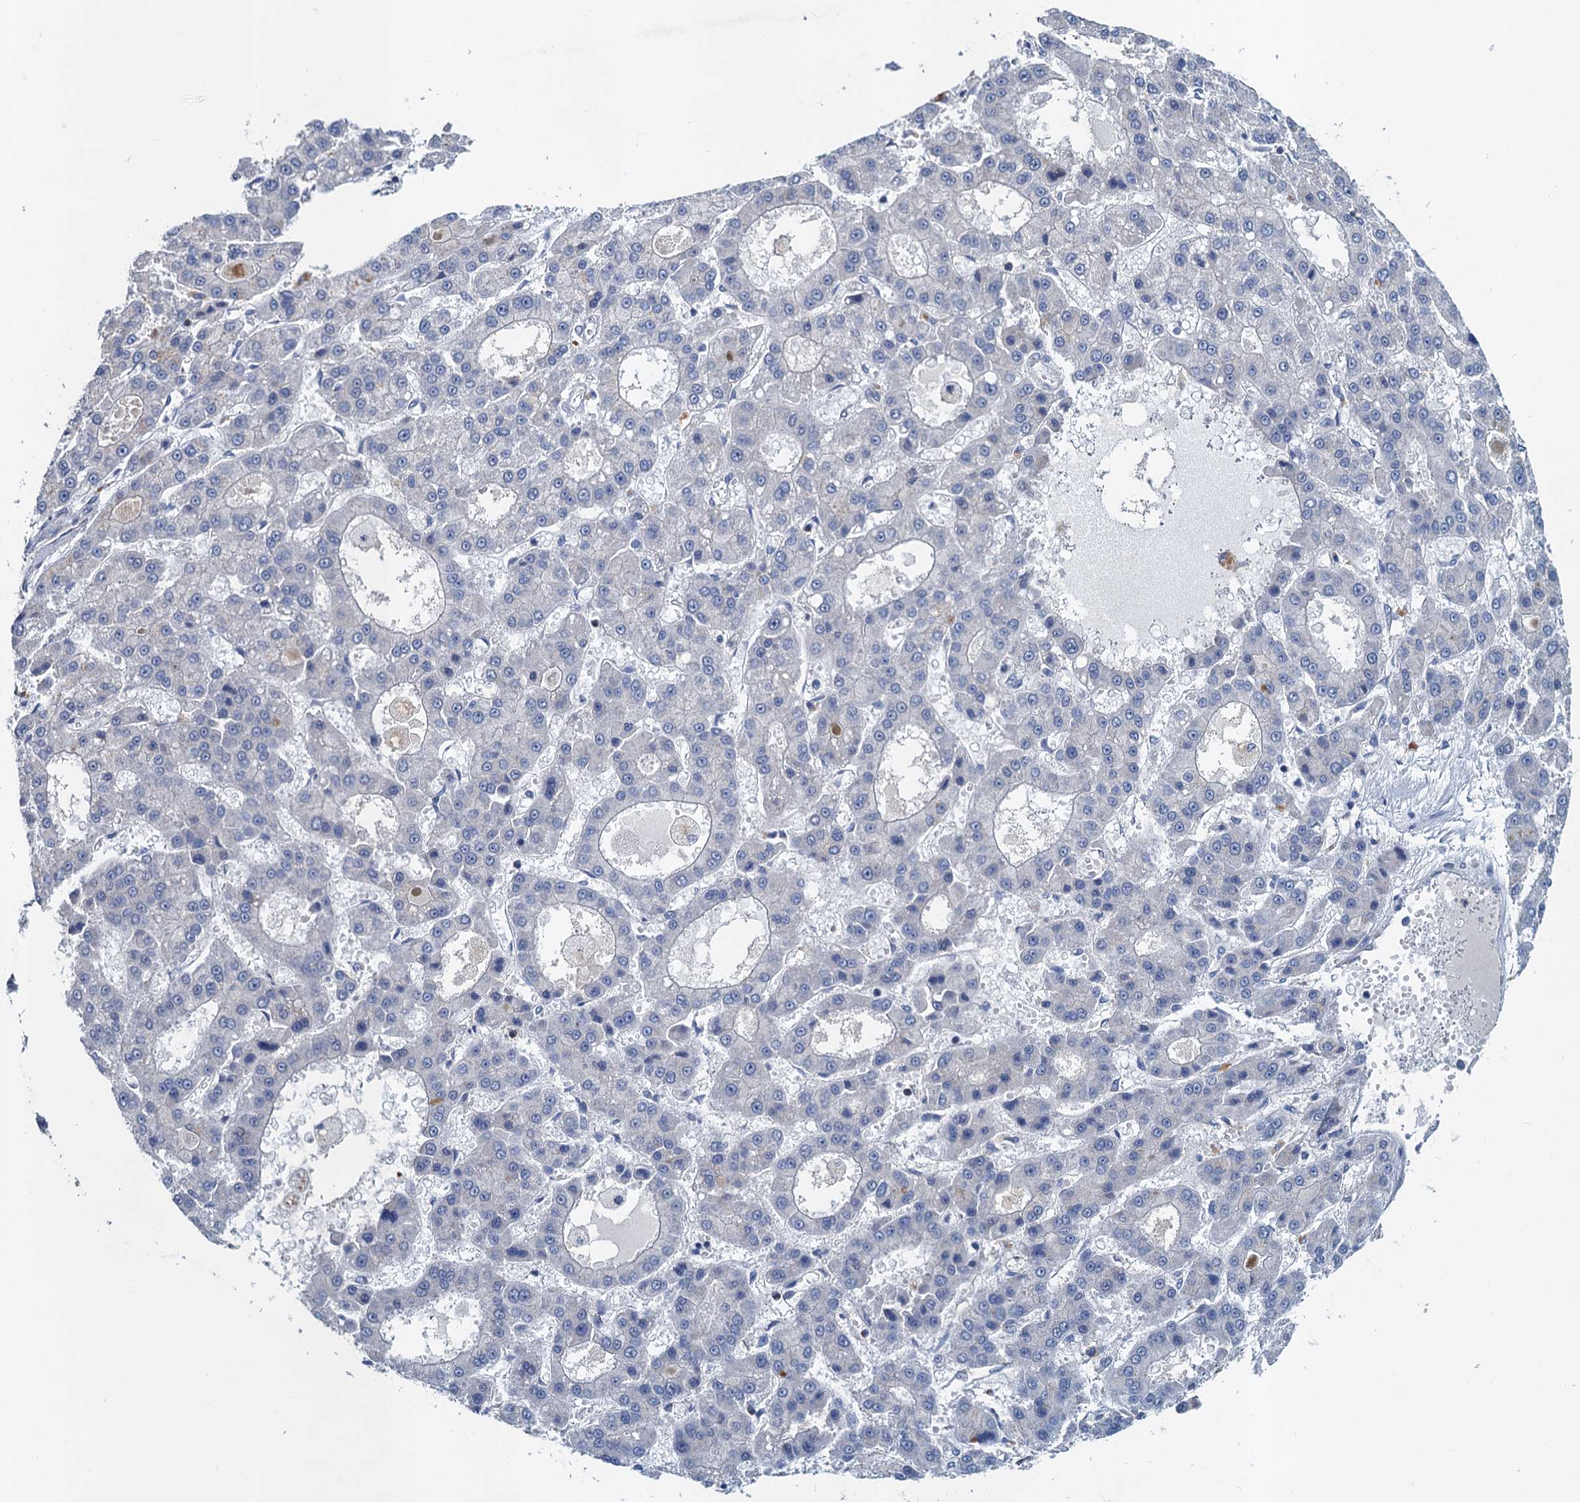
{"staining": {"intensity": "negative", "quantity": "none", "location": "none"}, "tissue": "liver cancer", "cell_type": "Tumor cells", "image_type": "cancer", "snomed": [{"axis": "morphology", "description": "Carcinoma, Hepatocellular, NOS"}, {"axis": "topography", "description": "Liver"}], "caption": "IHC of liver cancer (hepatocellular carcinoma) exhibits no positivity in tumor cells.", "gene": "NBEA", "patient": {"sex": "male", "age": 70}}